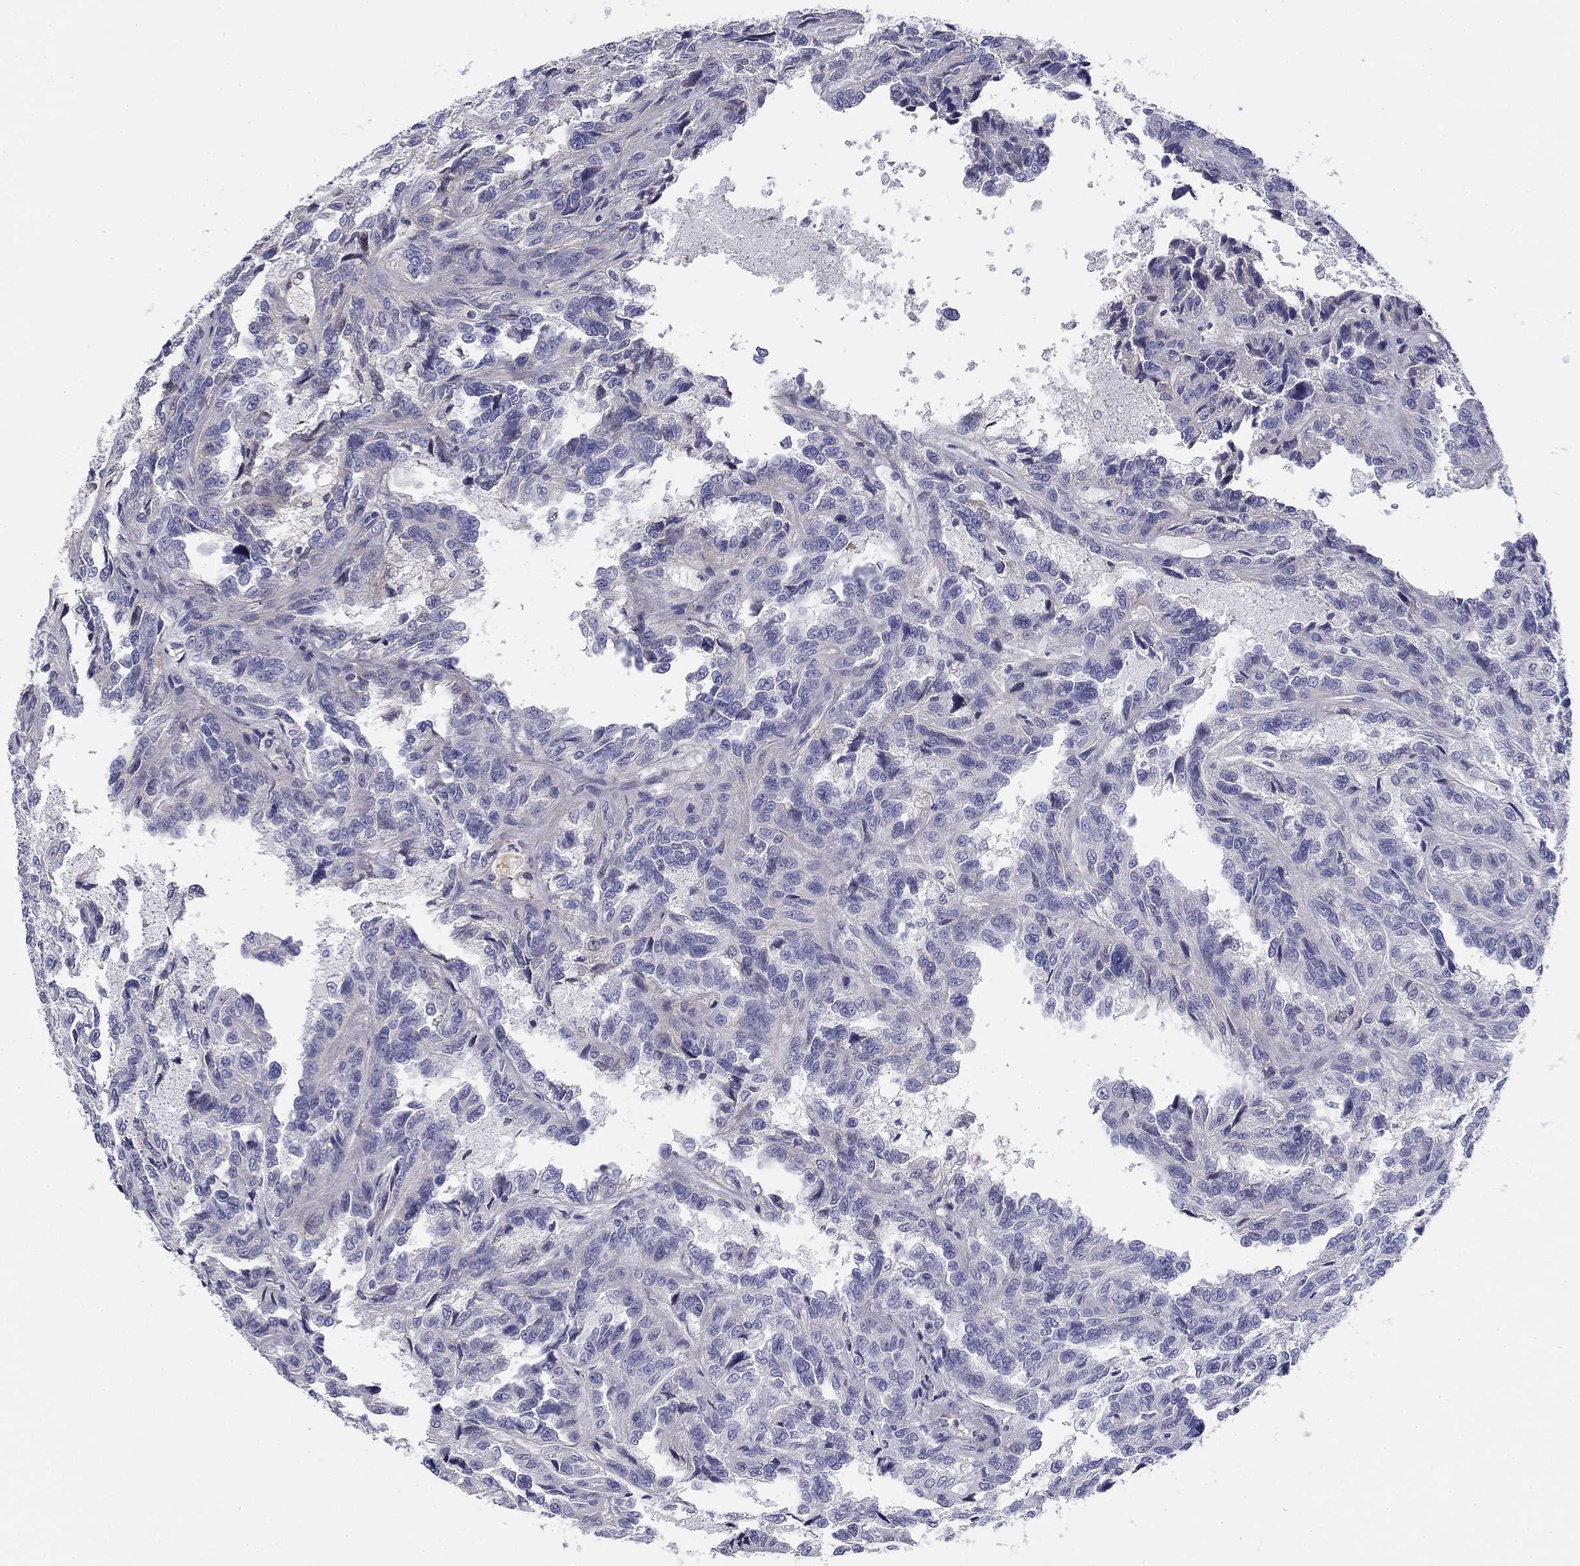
{"staining": {"intensity": "negative", "quantity": "none", "location": "none"}, "tissue": "renal cancer", "cell_type": "Tumor cells", "image_type": "cancer", "snomed": [{"axis": "morphology", "description": "Adenocarcinoma, NOS"}, {"axis": "topography", "description": "Kidney"}], "caption": "IHC photomicrograph of neoplastic tissue: renal adenocarcinoma stained with DAB demonstrates no significant protein positivity in tumor cells. (DAB (3,3'-diaminobenzidine) immunohistochemistry with hematoxylin counter stain).", "gene": "CPLX4", "patient": {"sex": "male", "age": 79}}